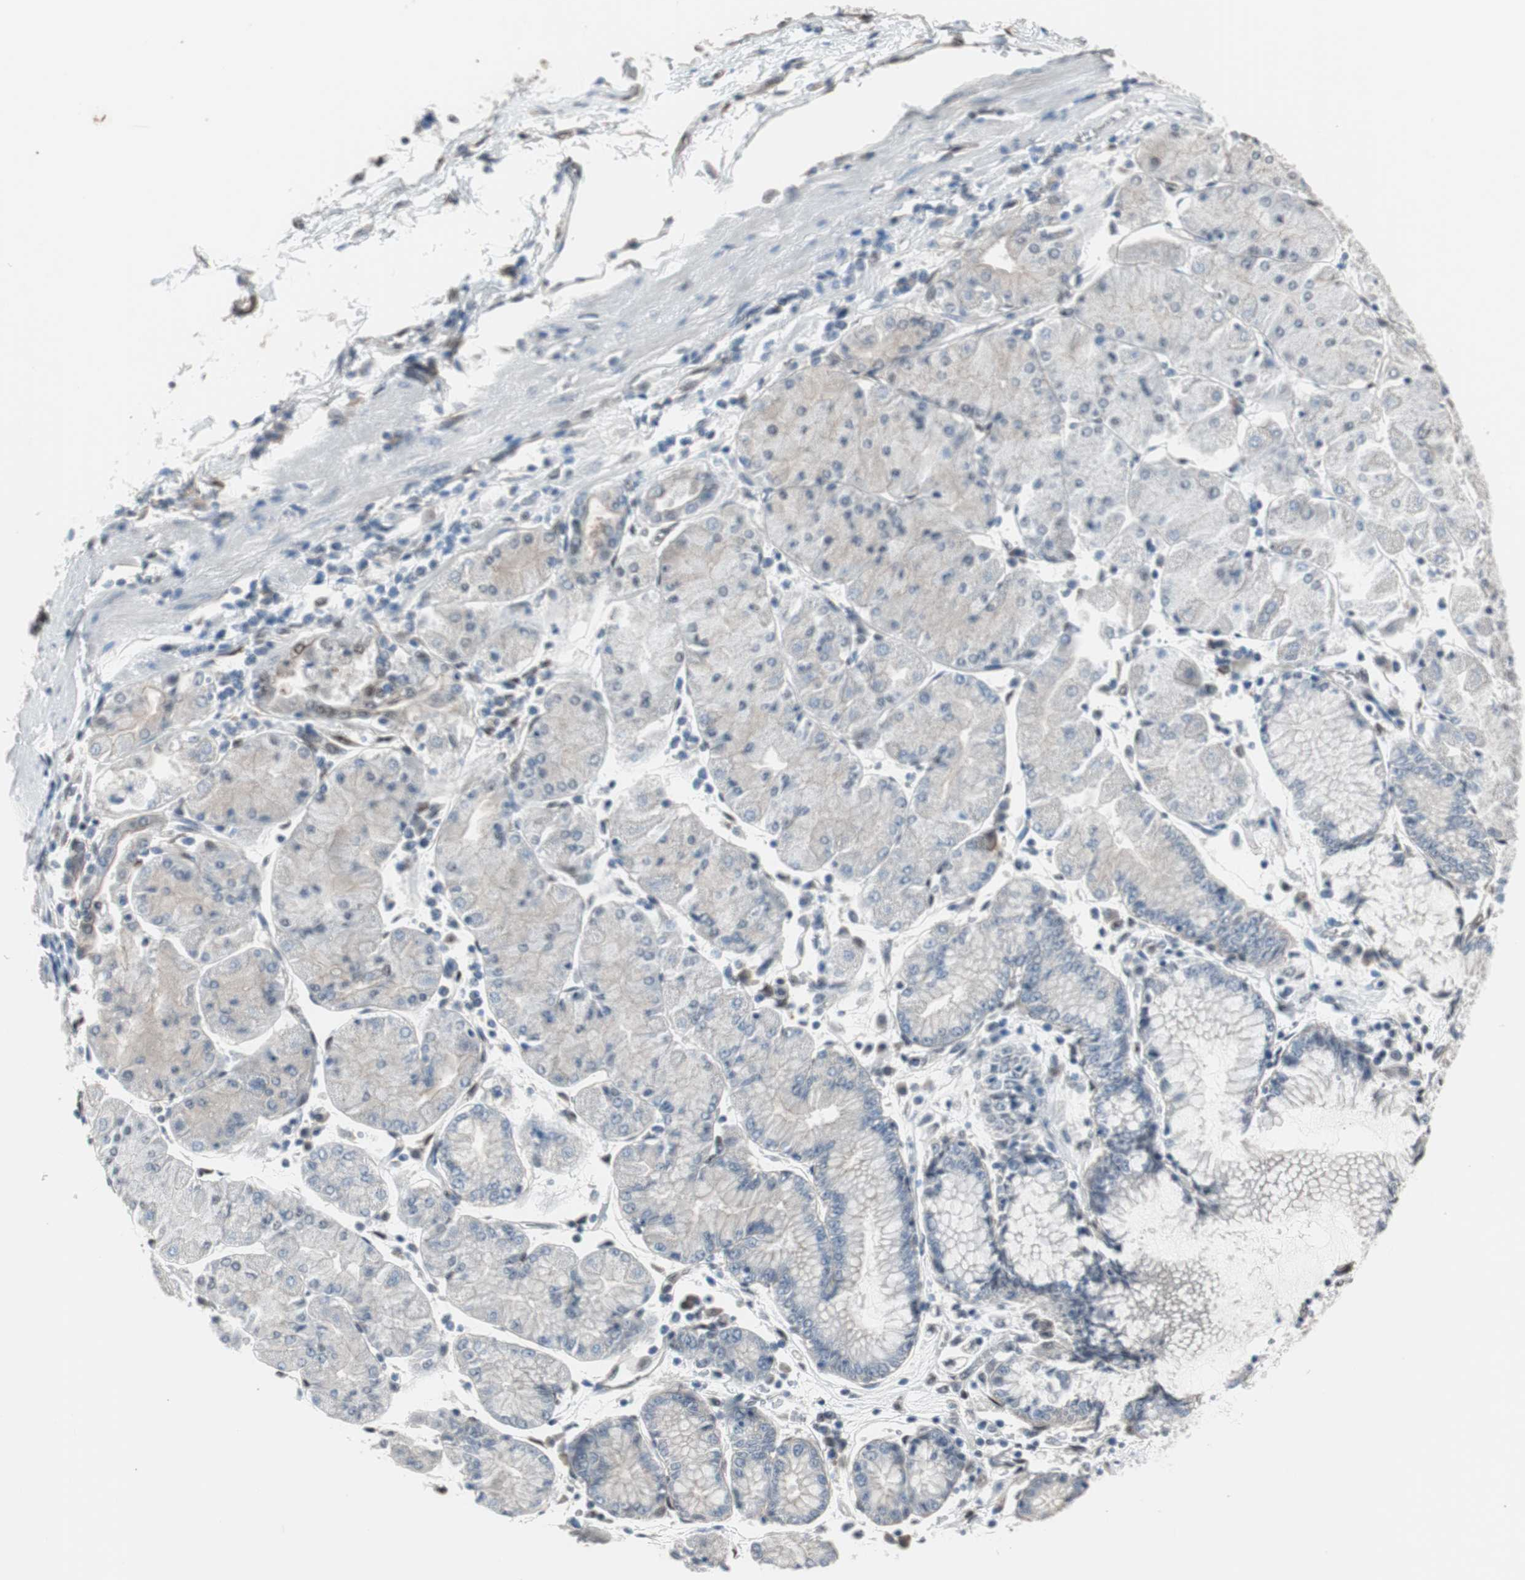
{"staining": {"intensity": "negative", "quantity": "none", "location": "none"}, "tissue": "stomach cancer", "cell_type": "Tumor cells", "image_type": "cancer", "snomed": [{"axis": "morphology", "description": "Normal tissue, NOS"}, {"axis": "morphology", "description": "Adenocarcinoma, NOS"}, {"axis": "topography", "description": "Stomach, upper"}, {"axis": "topography", "description": "Stomach"}], "caption": "The photomicrograph demonstrates no staining of tumor cells in adenocarcinoma (stomach). (DAB immunohistochemistry (IHC), high magnification).", "gene": "PML", "patient": {"sex": "male", "age": 59}}